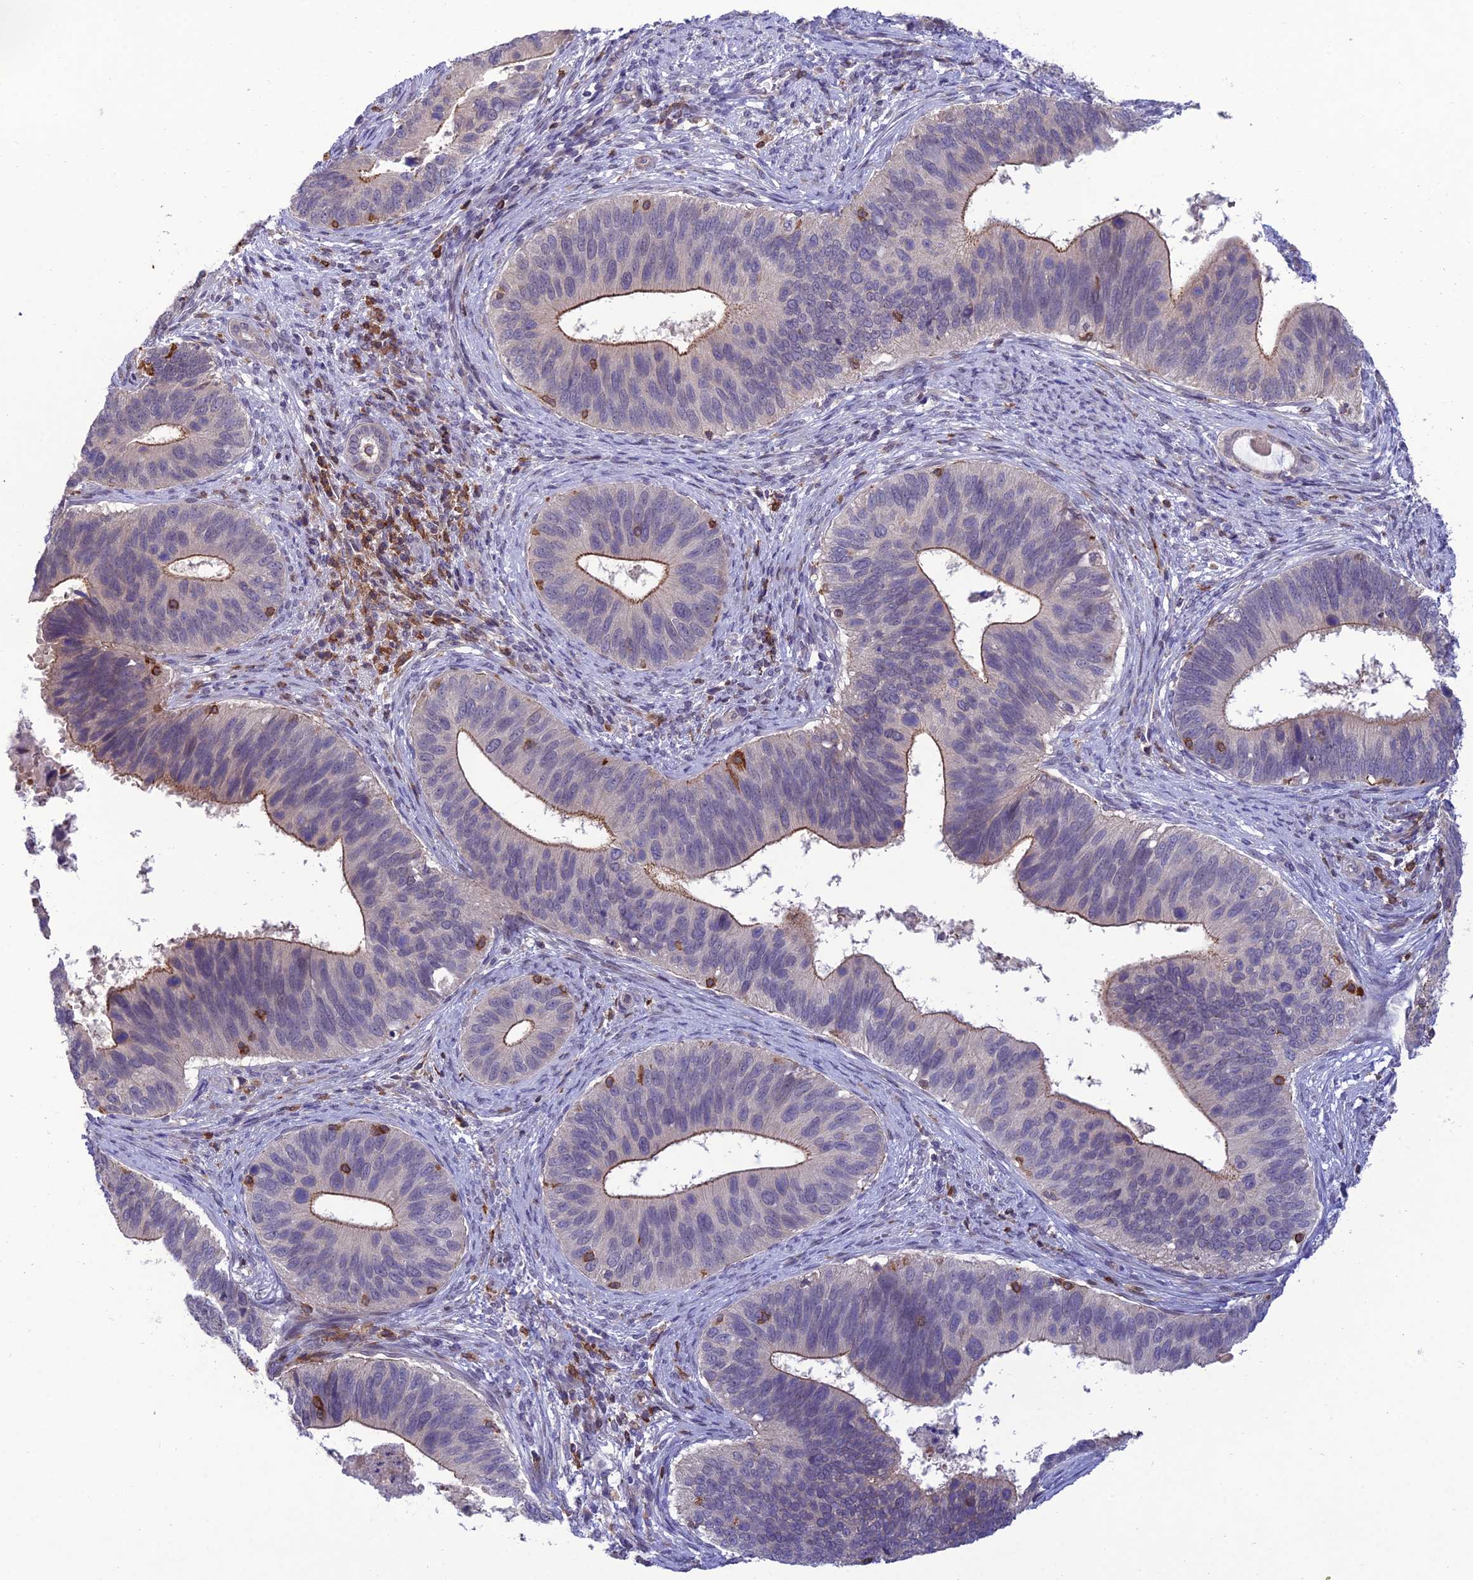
{"staining": {"intensity": "moderate", "quantity": "<25%", "location": "cytoplasmic/membranous"}, "tissue": "cervical cancer", "cell_type": "Tumor cells", "image_type": "cancer", "snomed": [{"axis": "morphology", "description": "Adenocarcinoma, NOS"}, {"axis": "topography", "description": "Cervix"}], "caption": "Adenocarcinoma (cervical) stained for a protein (brown) exhibits moderate cytoplasmic/membranous positive positivity in approximately <25% of tumor cells.", "gene": "FAM76A", "patient": {"sex": "female", "age": 42}}